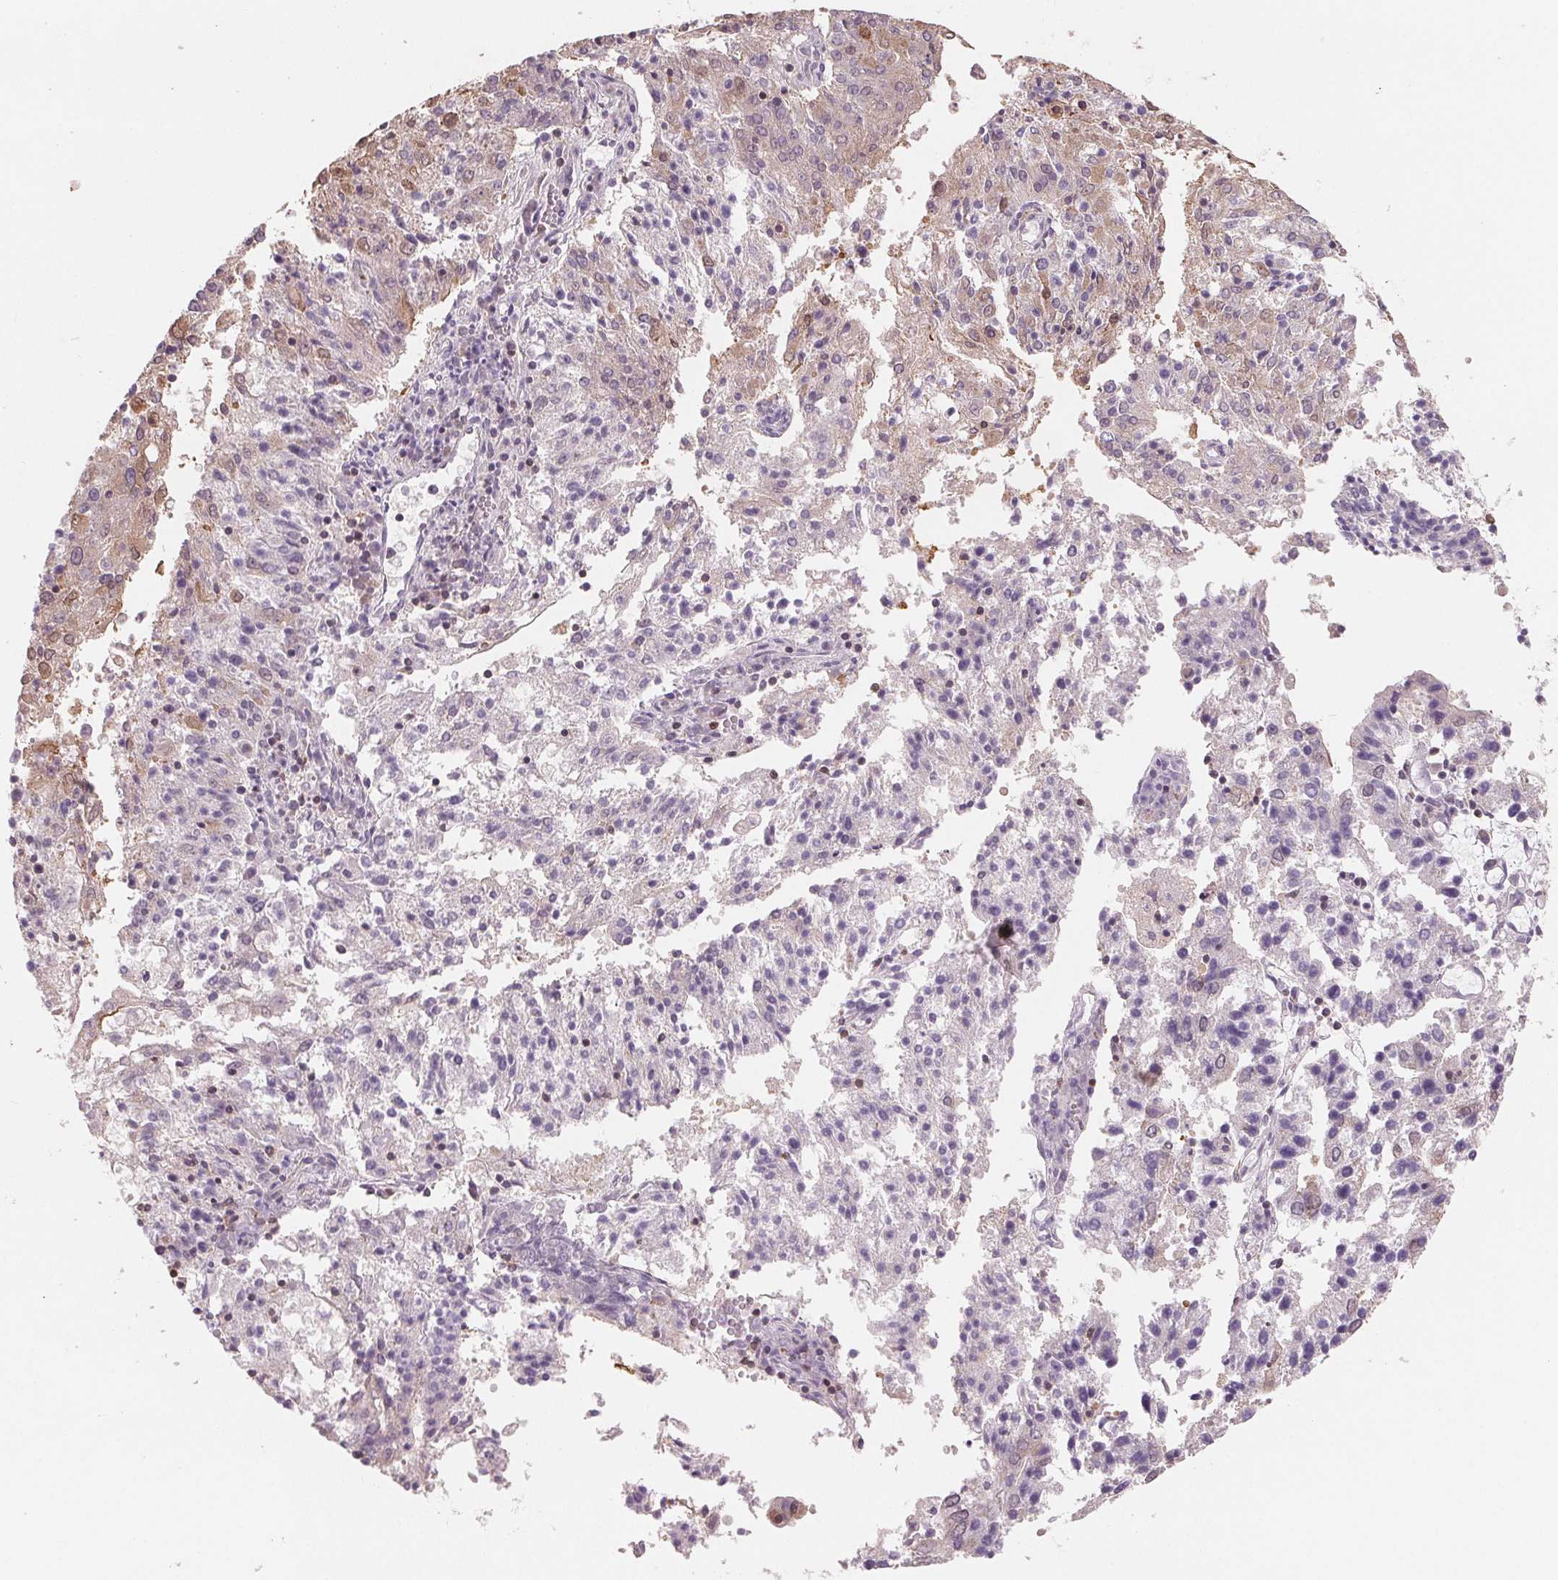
{"staining": {"intensity": "moderate", "quantity": "<25%", "location": "cytoplasmic/membranous"}, "tissue": "endometrial cancer", "cell_type": "Tumor cells", "image_type": "cancer", "snomed": [{"axis": "morphology", "description": "Adenocarcinoma, NOS"}, {"axis": "topography", "description": "Endometrium"}], "caption": "Protein expression analysis of endometrial cancer demonstrates moderate cytoplasmic/membranous staining in approximately <25% of tumor cells. (Stains: DAB in brown, nuclei in blue, Microscopy: brightfield microscopy at high magnification).", "gene": "VTCN1", "patient": {"sex": "female", "age": 82}}